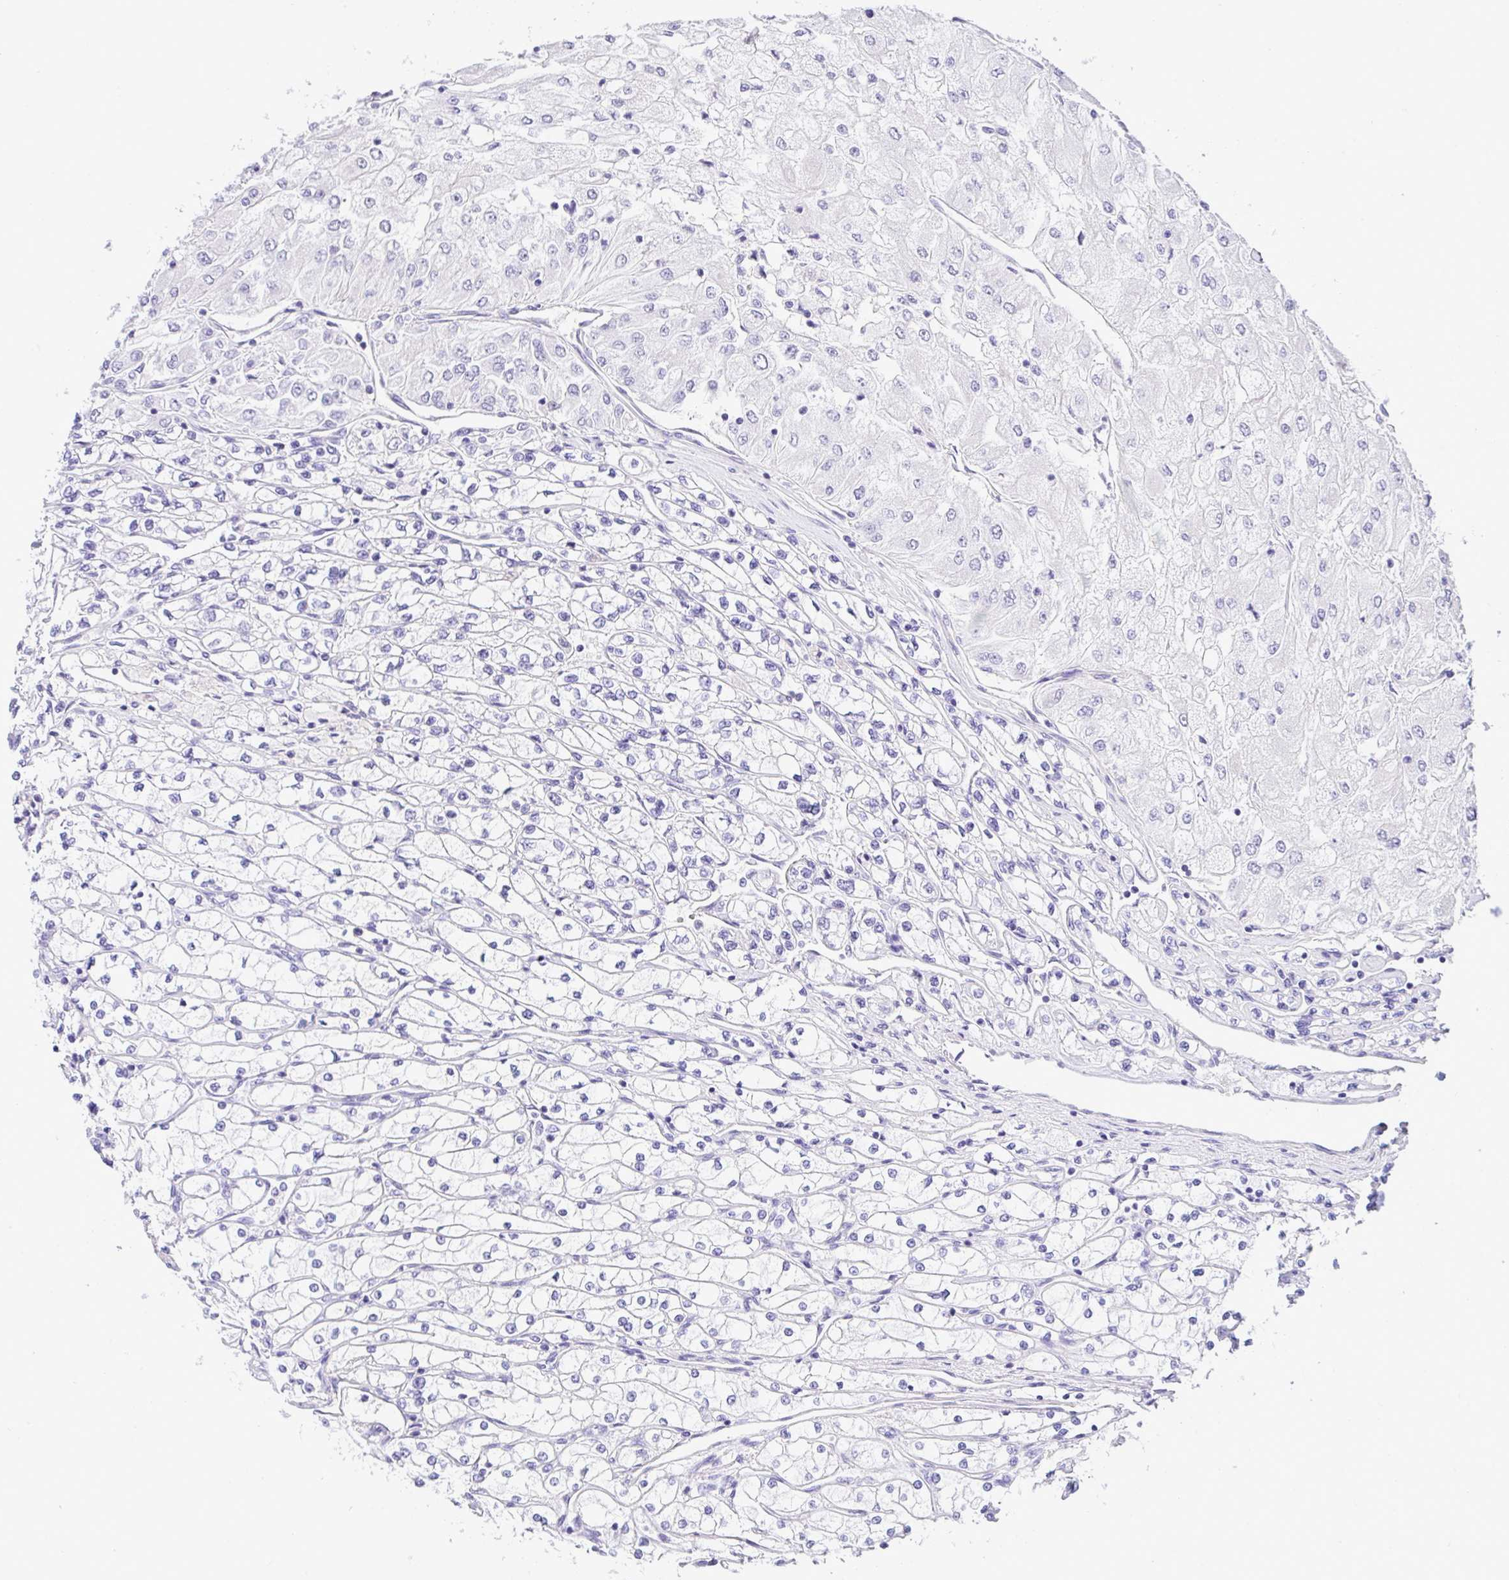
{"staining": {"intensity": "negative", "quantity": "none", "location": "none"}, "tissue": "renal cancer", "cell_type": "Tumor cells", "image_type": "cancer", "snomed": [{"axis": "morphology", "description": "Adenocarcinoma, NOS"}, {"axis": "topography", "description": "Kidney"}], "caption": "Immunohistochemistry (IHC) of human renal cancer (adenocarcinoma) exhibits no staining in tumor cells.", "gene": "RRM2", "patient": {"sex": "male", "age": 80}}